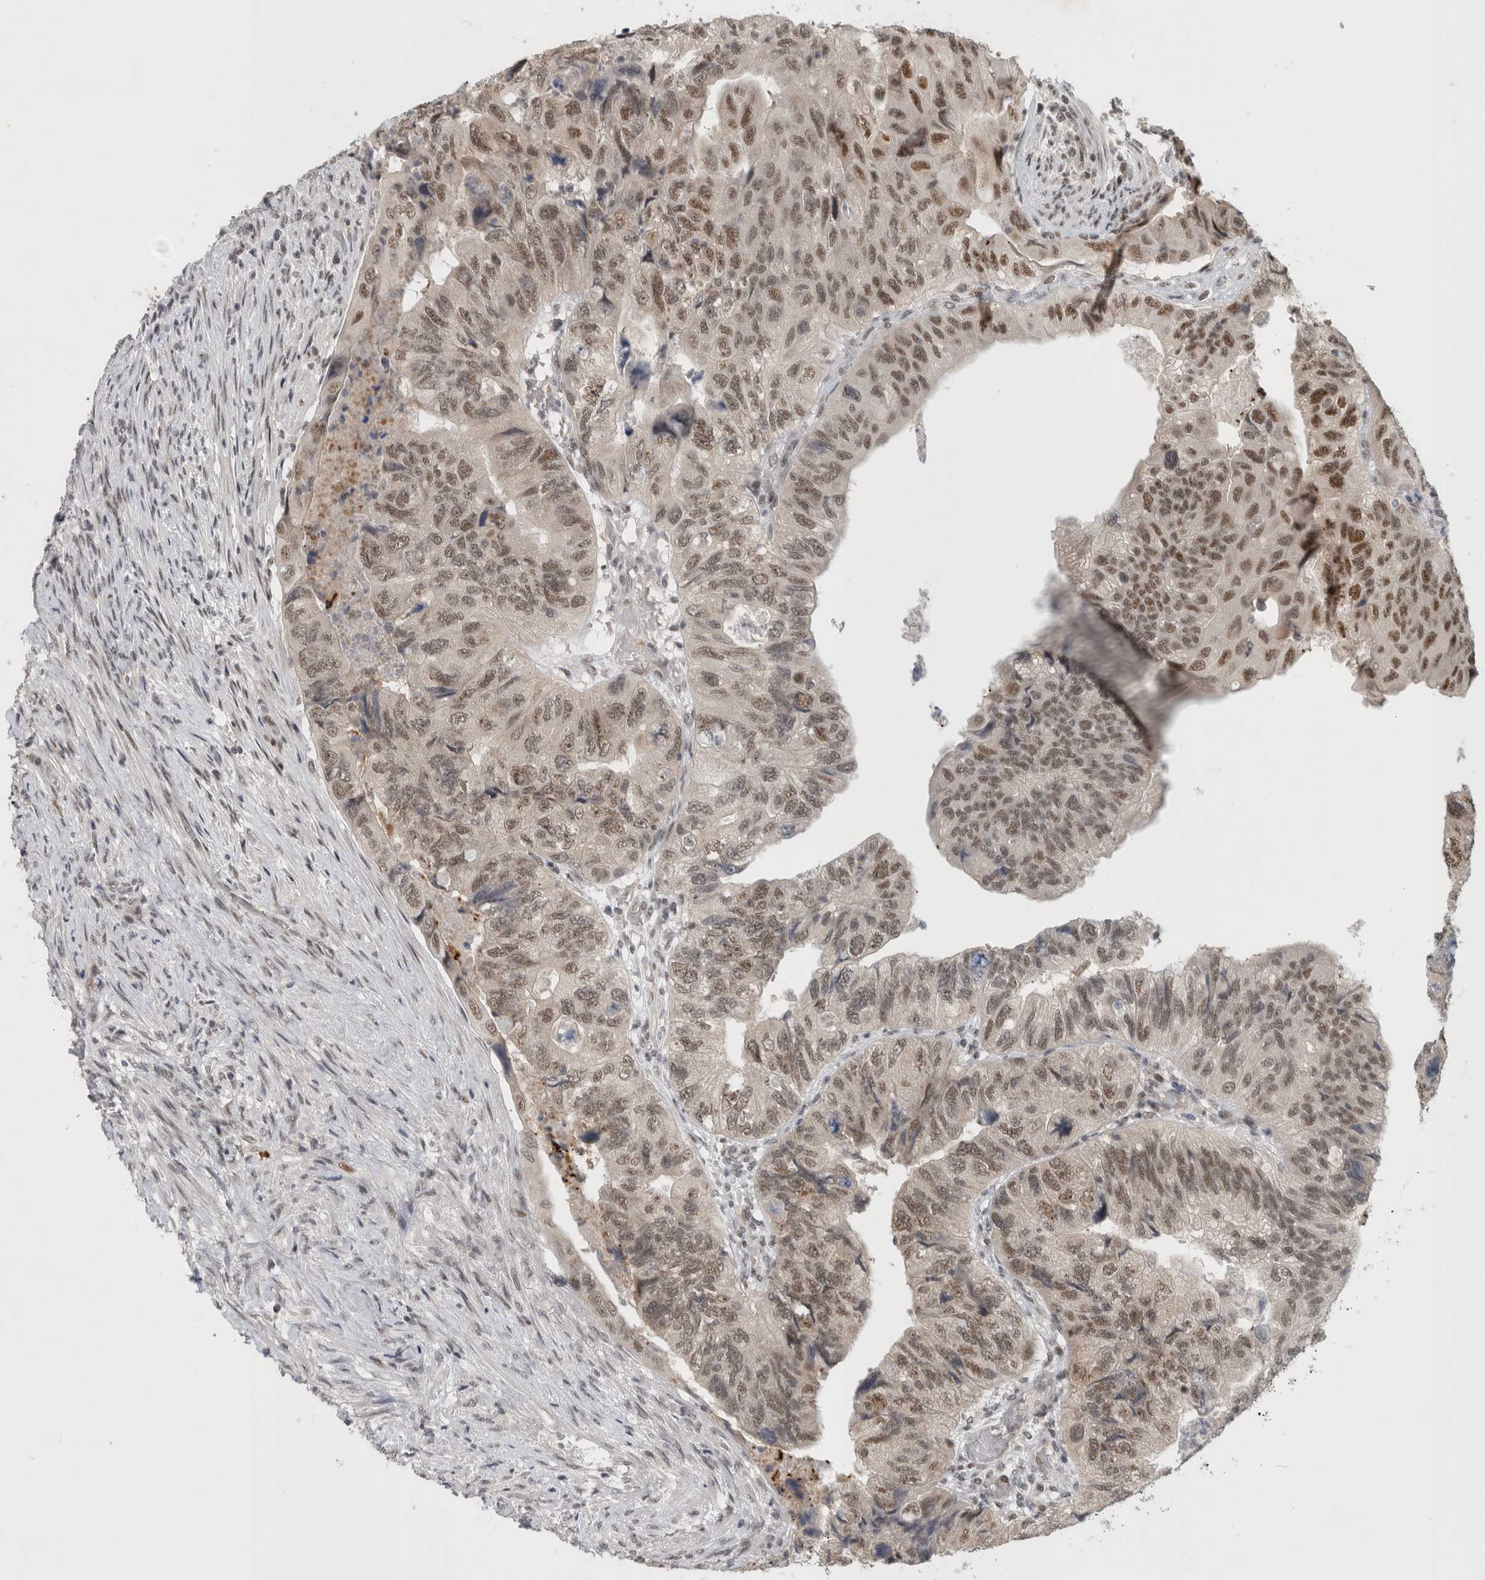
{"staining": {"intensity": "moderate", "quantity": ">75%", "location": "nuclear"}, "tissue": "colorectal cancer", "cell_type": "Tumor cells", "image_type": "cancer", "snomed": [{"axis": "morphology", "description": "Adenocarcinoma, NOS"}, {"axis": "topography", "description": "Rectum"}], "caption": "Colorectal adenocarcinoma stained with immunohistochemistry (IHC) shows moderate nuclear staining in approximately >75% of tumor cells.", "gene": "HESX1", "patient": {"sex": "male", "age": 63}}